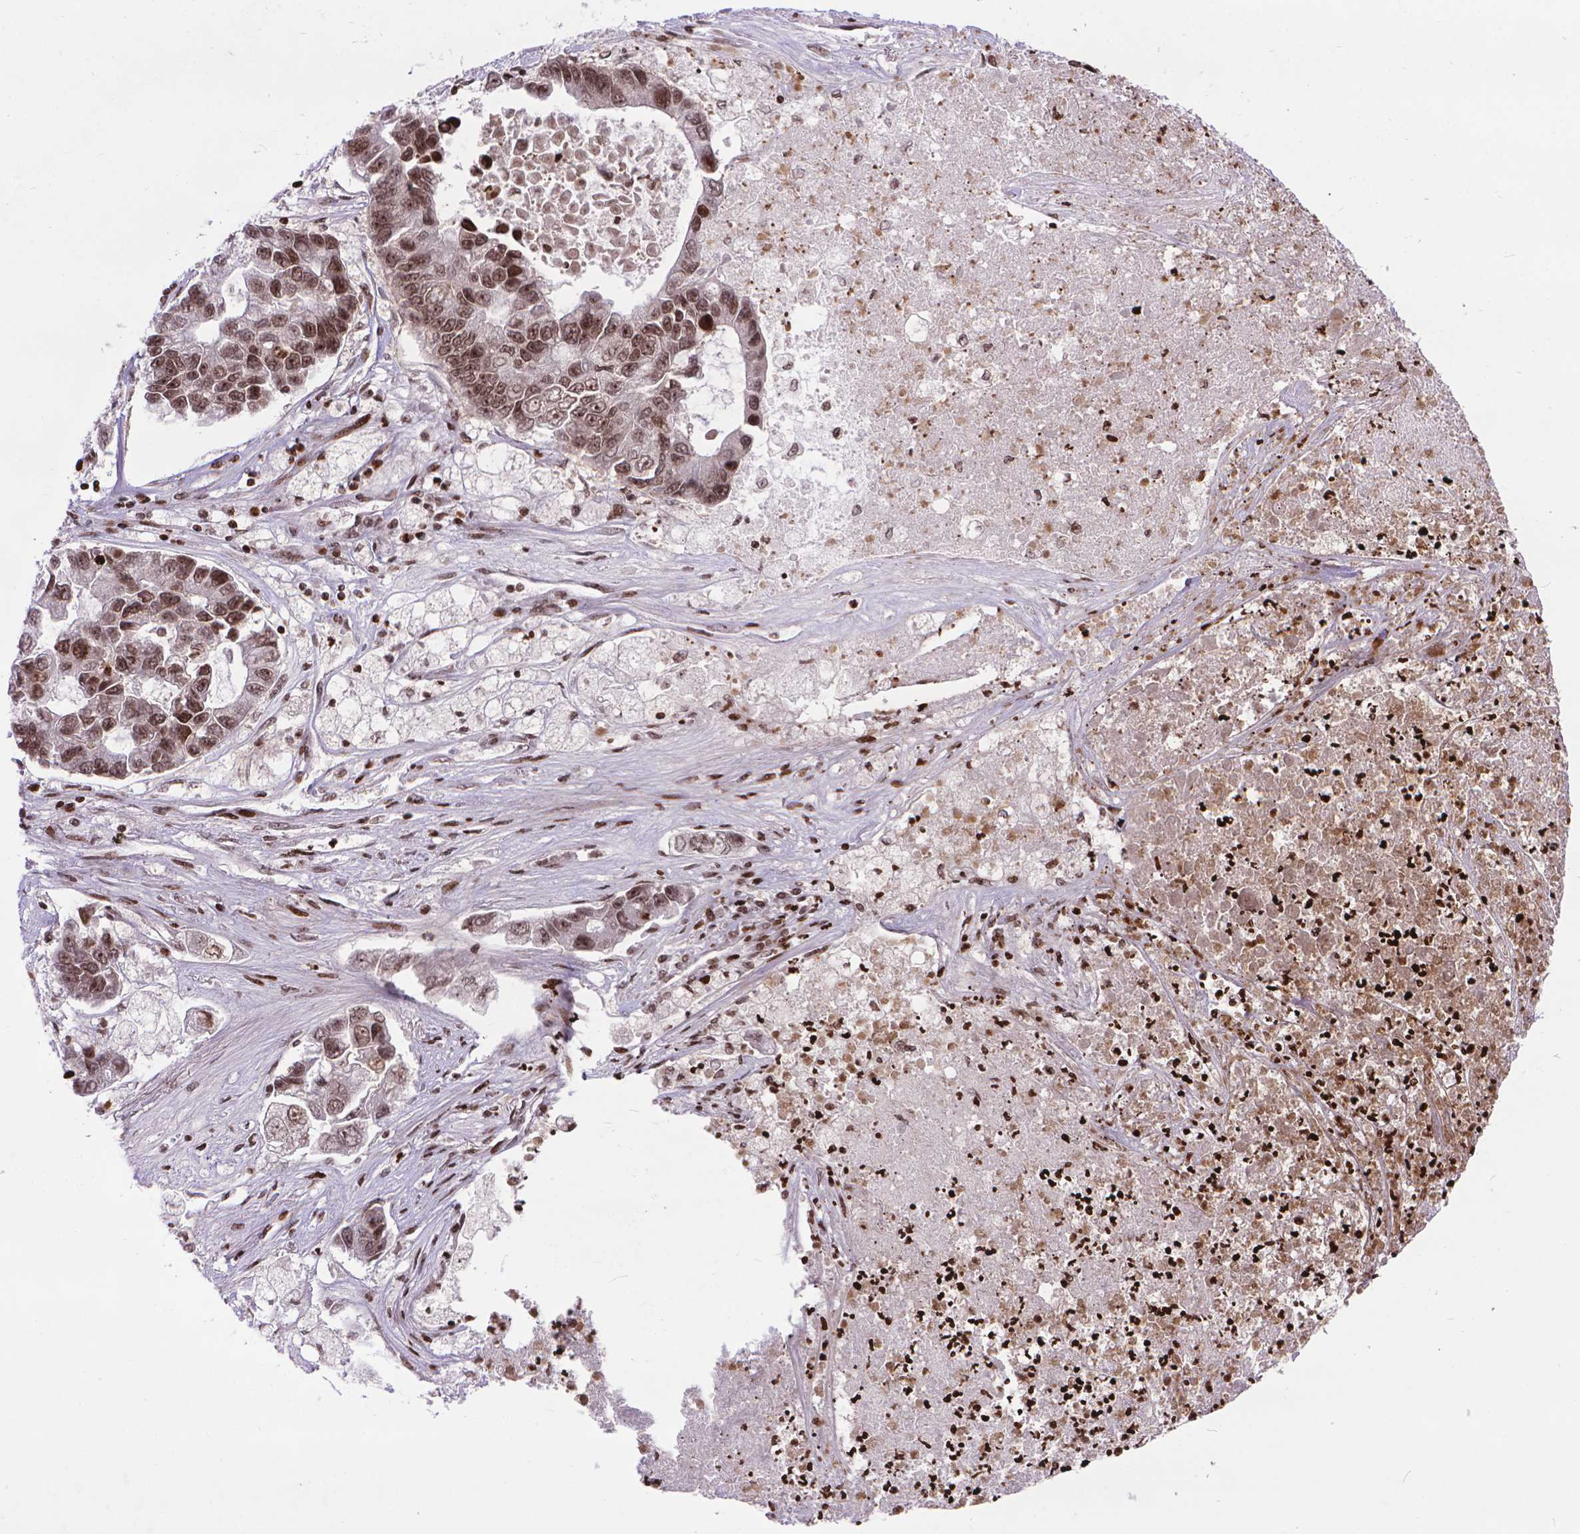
{"staining": {"intensity": "weak", "quantity": ">75%", "location": "nuclear"}, "tissue": "lung cancer", "cell_type": "Tumor cells", "image_type": "cancer", "snomed": [{"axis": "morphology", "description": "Adenocarcinoma, NOS"}, {"axis": "topography", "description": "Bronchus"}, {"axis": "topography", "description": "Lung"}], "caption": "A brown stain labels weak nuclear positivity of a protein in human lung cancer (adenocarcinoma) tumor cells.", "gene": "AMER1", "patient": {"sex": "female", "age": 51}}